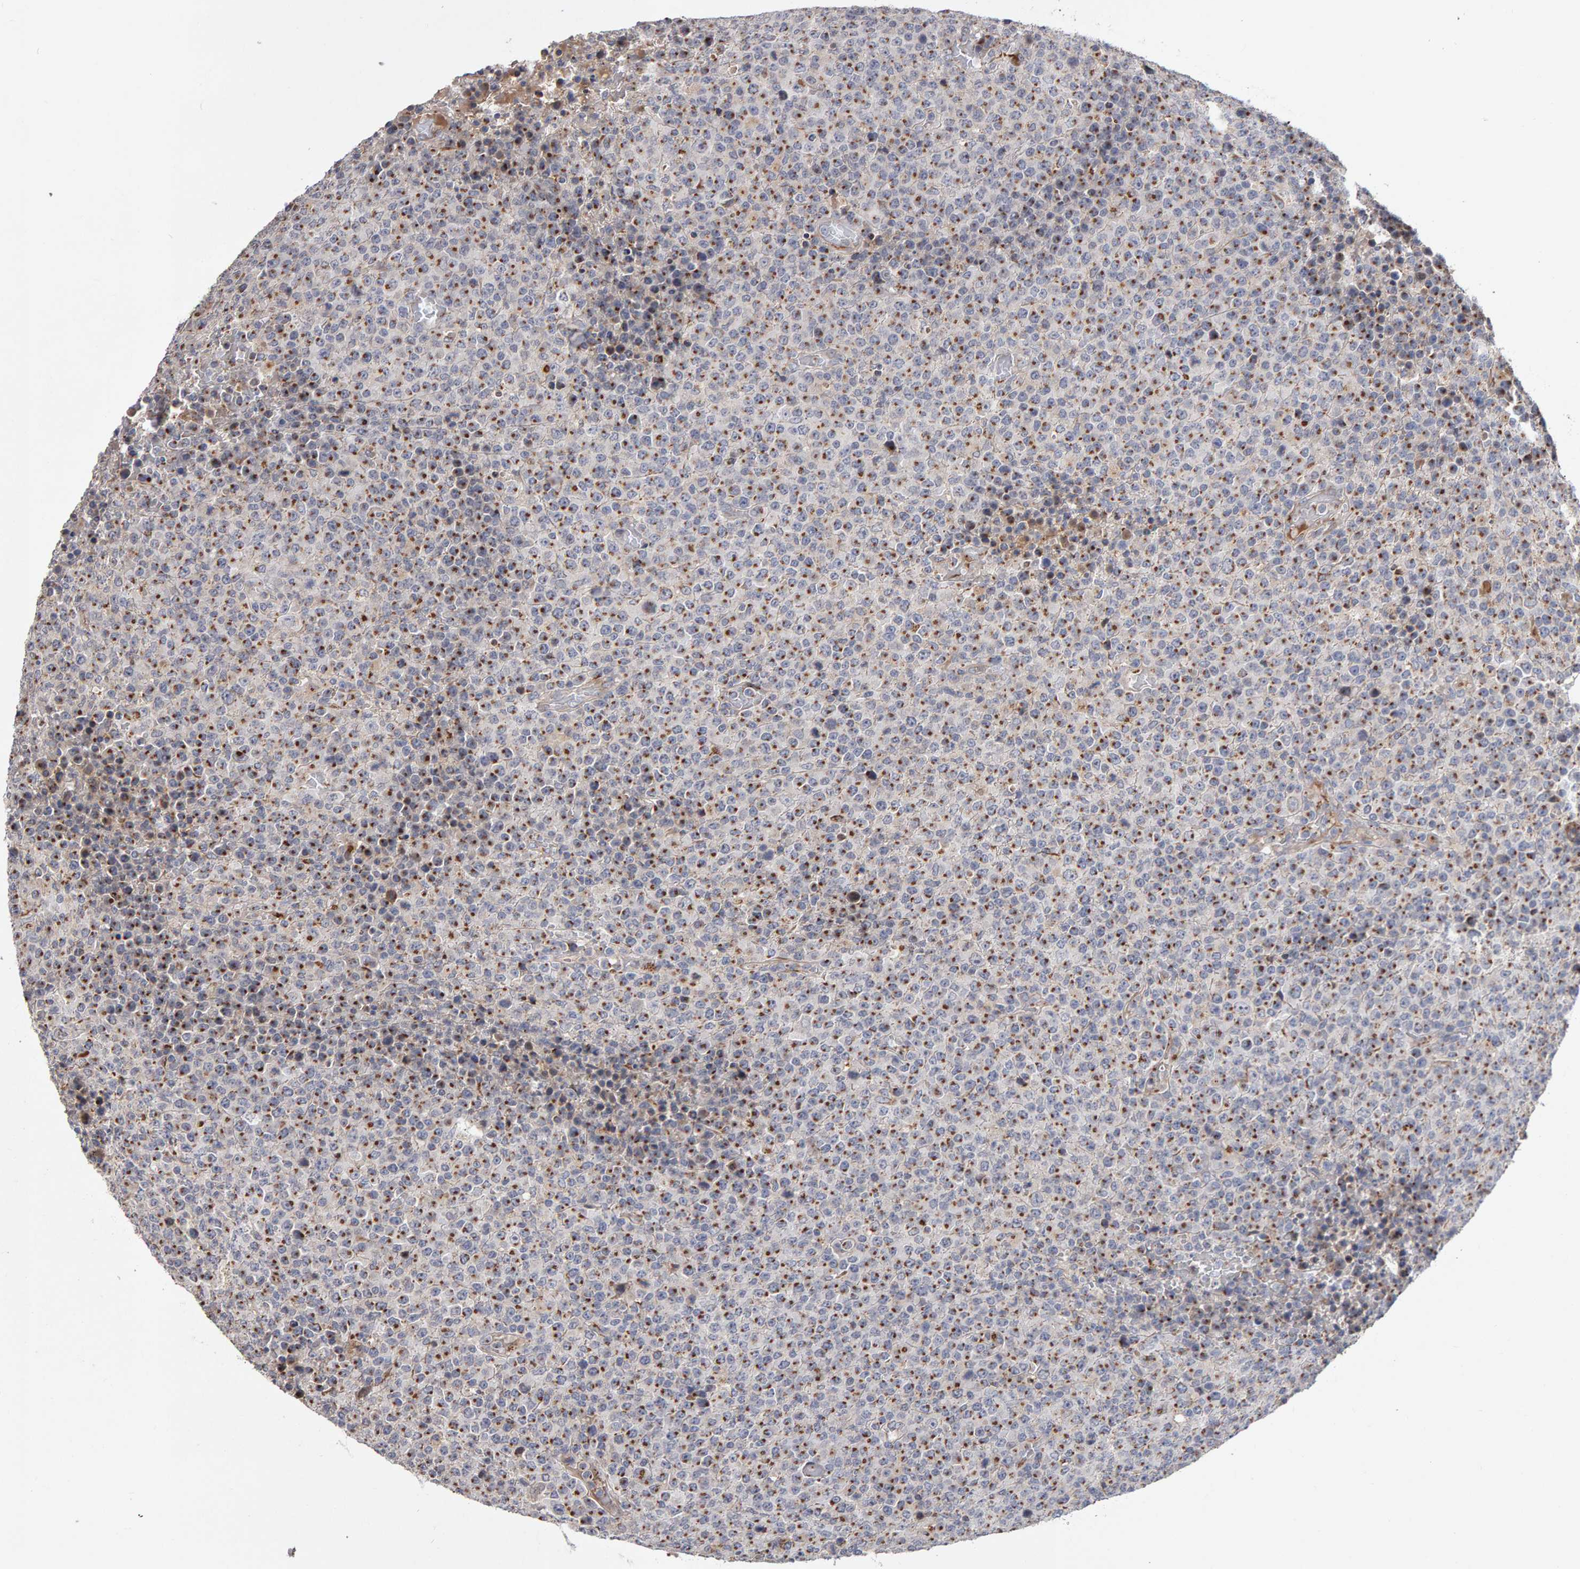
{"staining": {"intensity": "moderate", "quantity": ">75%", "location": "cytoplasmic/membranous"}, "tissue": "lymphoma", "cell_type": "Tumor cells", "image_type": "cancer", "snomed": [{"axis": "morphology", "description": "Malignant lymphoma, non-Hodgkin's type, High grade"}, {"axis": "topography", "description": "Lymph node"}], "caption": "Immunohistochemistry (IHC) of human lymphoma shows medium levels of moderate cytoplasmic/membranous expression in about >75% of tumor cells. The protein of interest is shown in brown color, while the nuclei are stained blue.", "gene": "CANT1", "patient": {"sex": "male", "age": 13}}